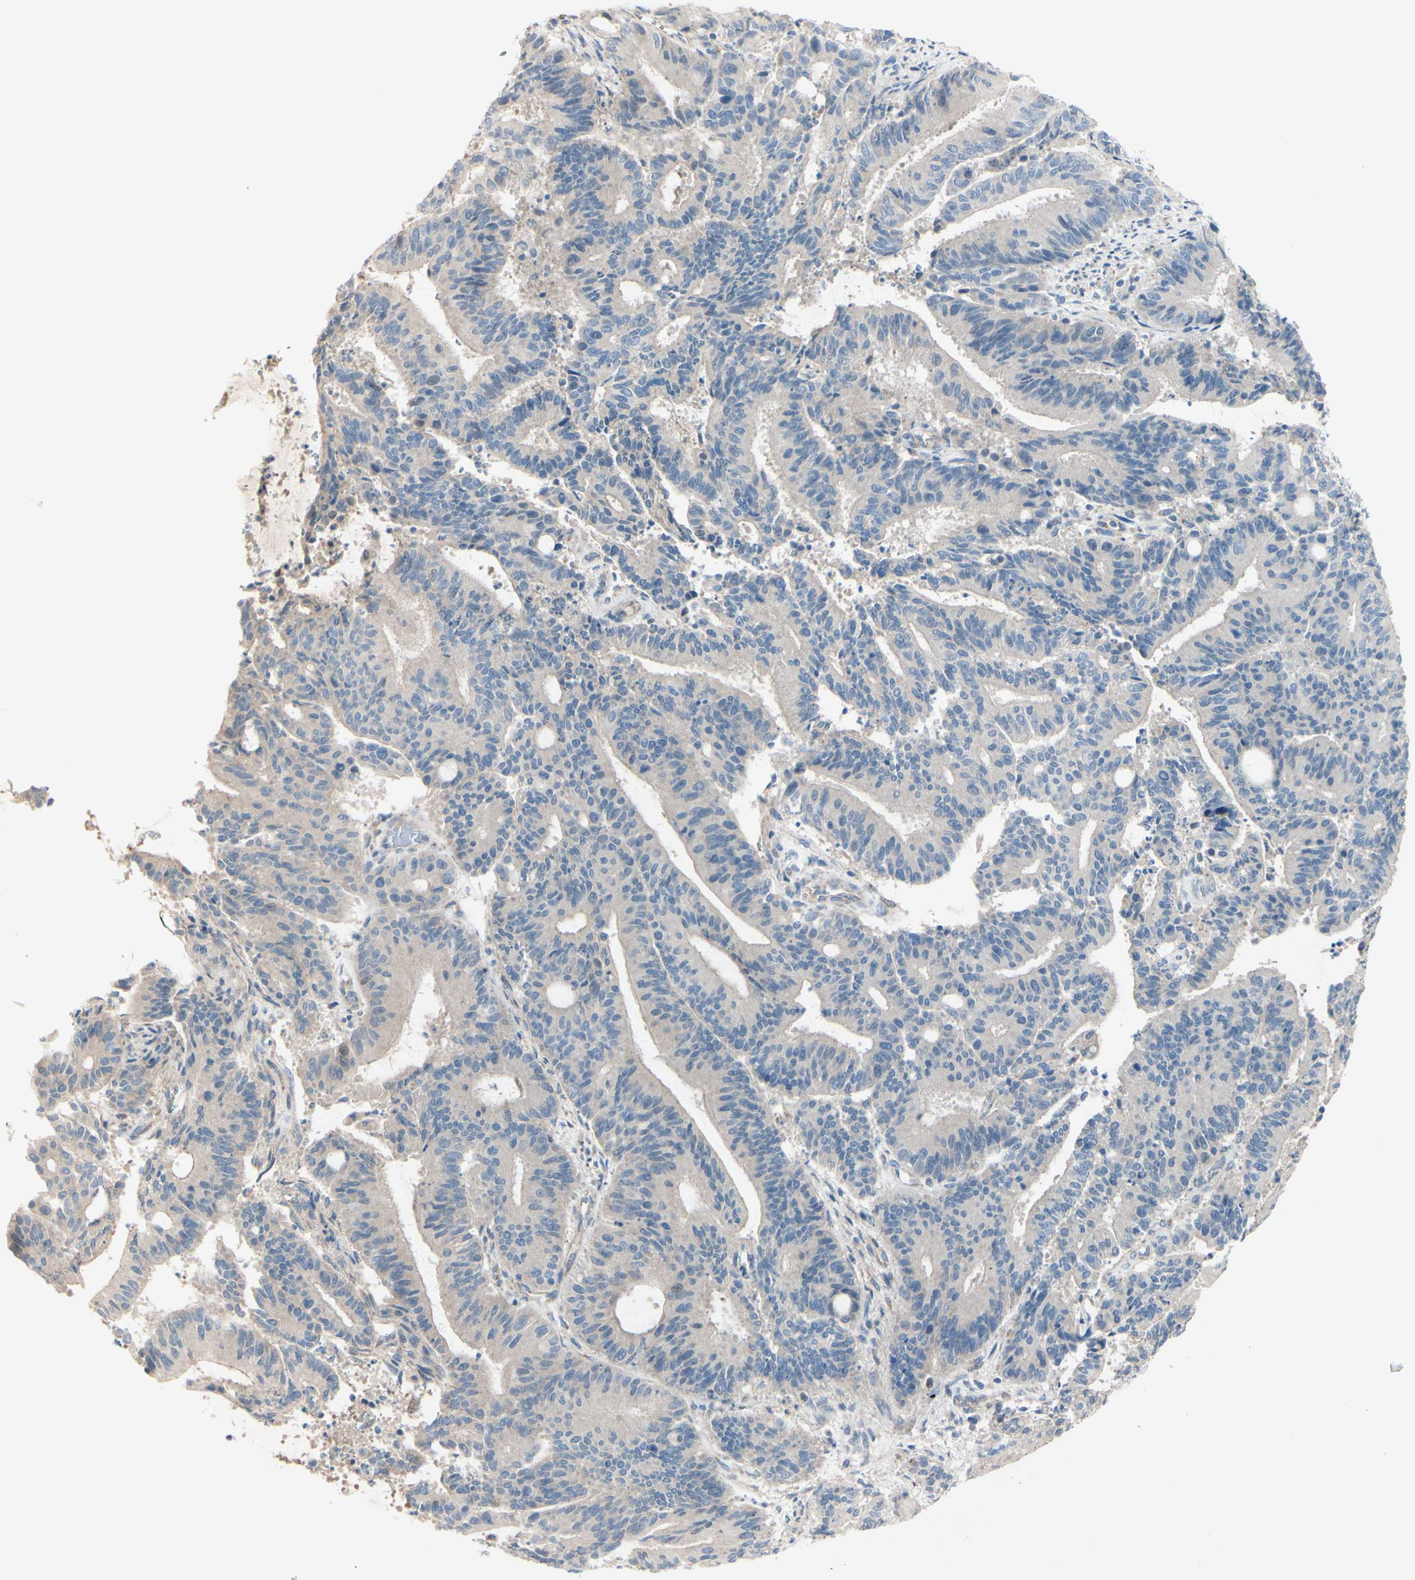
{"staining": {"intensity": "weak", "quantity": ">75%", "location": "none"}, "tissue": "liver cancer", "cell_type": "Tumor cells", "image_type": "cancer", "snomed": [{"axis": "morphology", "description": "Cholangiocarcinoma"}, {"axis": "topography", "description": "Liver"}], "caption": "Cholangiocarcinoma (liver) tissue displays weak None expression in about >75% of tumor cells, visualized by immunohistochemistry.", "gene": "EPHA3", "patient": {"sex": "female", "age": 73}}